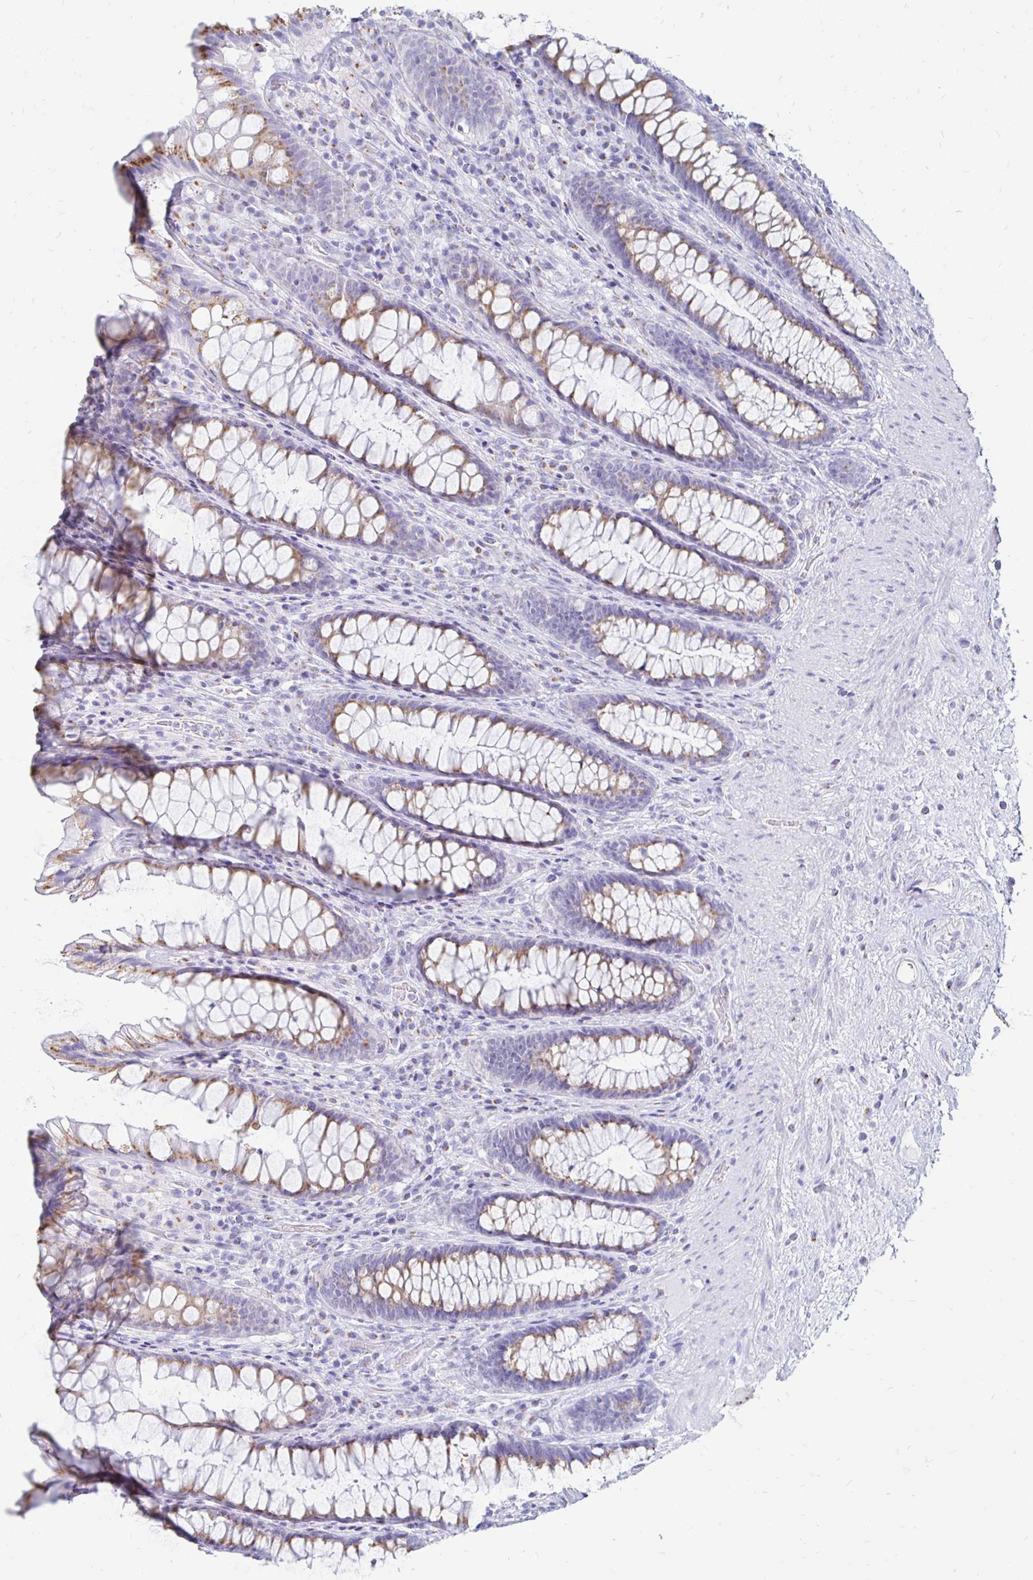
{"staining": {"intensity": "moderate", "quantity": "25%-75%", "location": "cytoplasmic/membranous"}, "tissue": "rectum", "cell_type": "Glandular cells", "image_type": "normal", "snomed": [{"axis": "morphology", "description": "Normal tissue, NOS"}, {"axis": "topography", "description": "Rectum"}], "caption": "The image reveals a brown stain indicating the presence of a protein in the cytoplasmic/membranous of glandular cells in rectum. (Brightfield microscopy of DAB IHC at high magnification).", "gene": "PAGE4", "patient": {"sex": "male", "age": 72}}